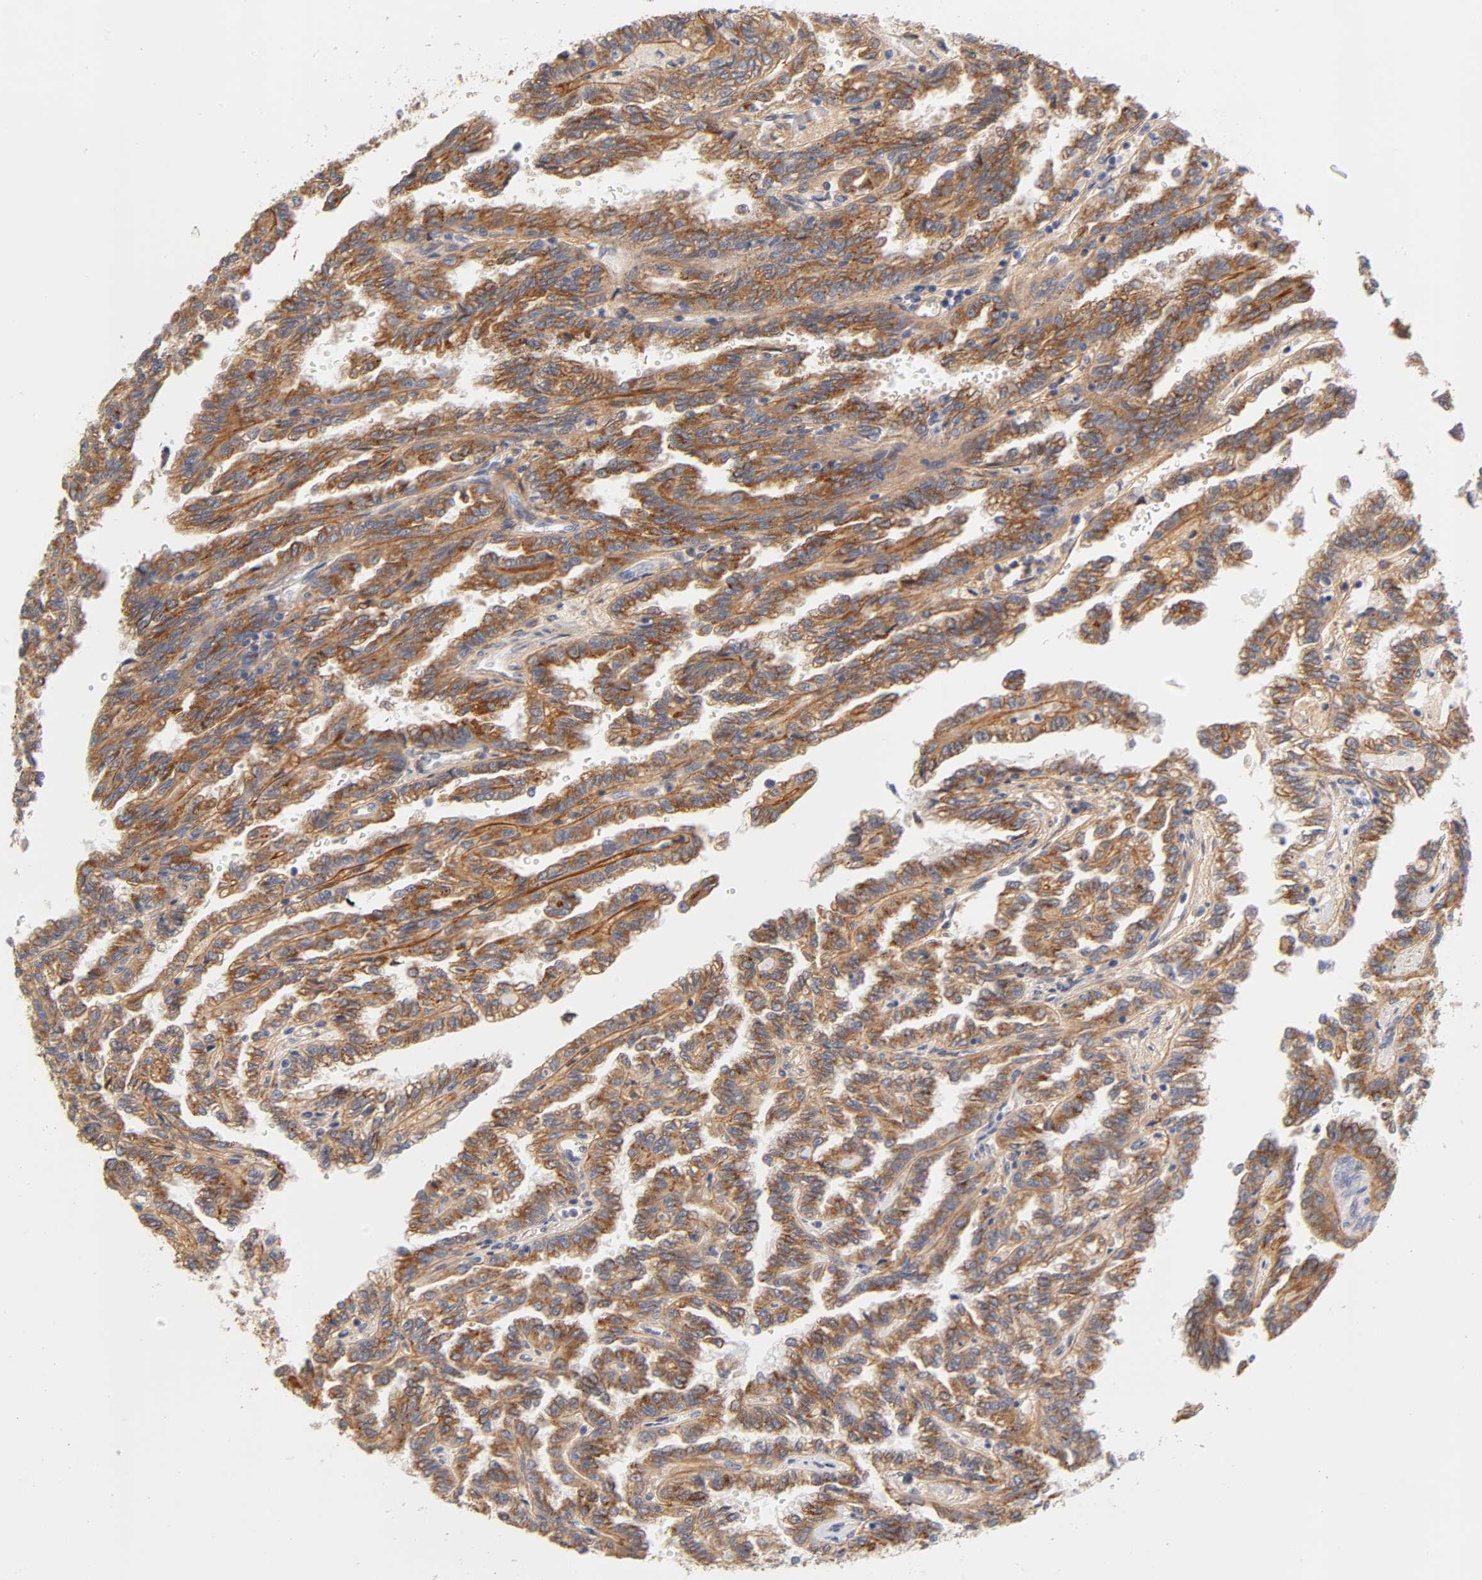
{"staining": {"intensity": "moderate", "quantity": ">75%", "location": "cytoplasmic/membranous"}, "tissue": "renal cancer", "cell_type": "Tumor cells", "image_type": "cancer", "snomed": [{"axis": "morphology", "description": "Inflammation, NOS"}, {"axis": "morphology", "description": "Adenocarcinoma, NOS"}, {"axis": "topography", "description": "Kidney"}], "caption": "Moderate cytoplasmic/membranous positivity for a protein is seen in about >75% of tumor cells of renal adenocarcinoma using IHC.", "gene": "LAMB1", "patient": {"sex": "male", "age": 68}}